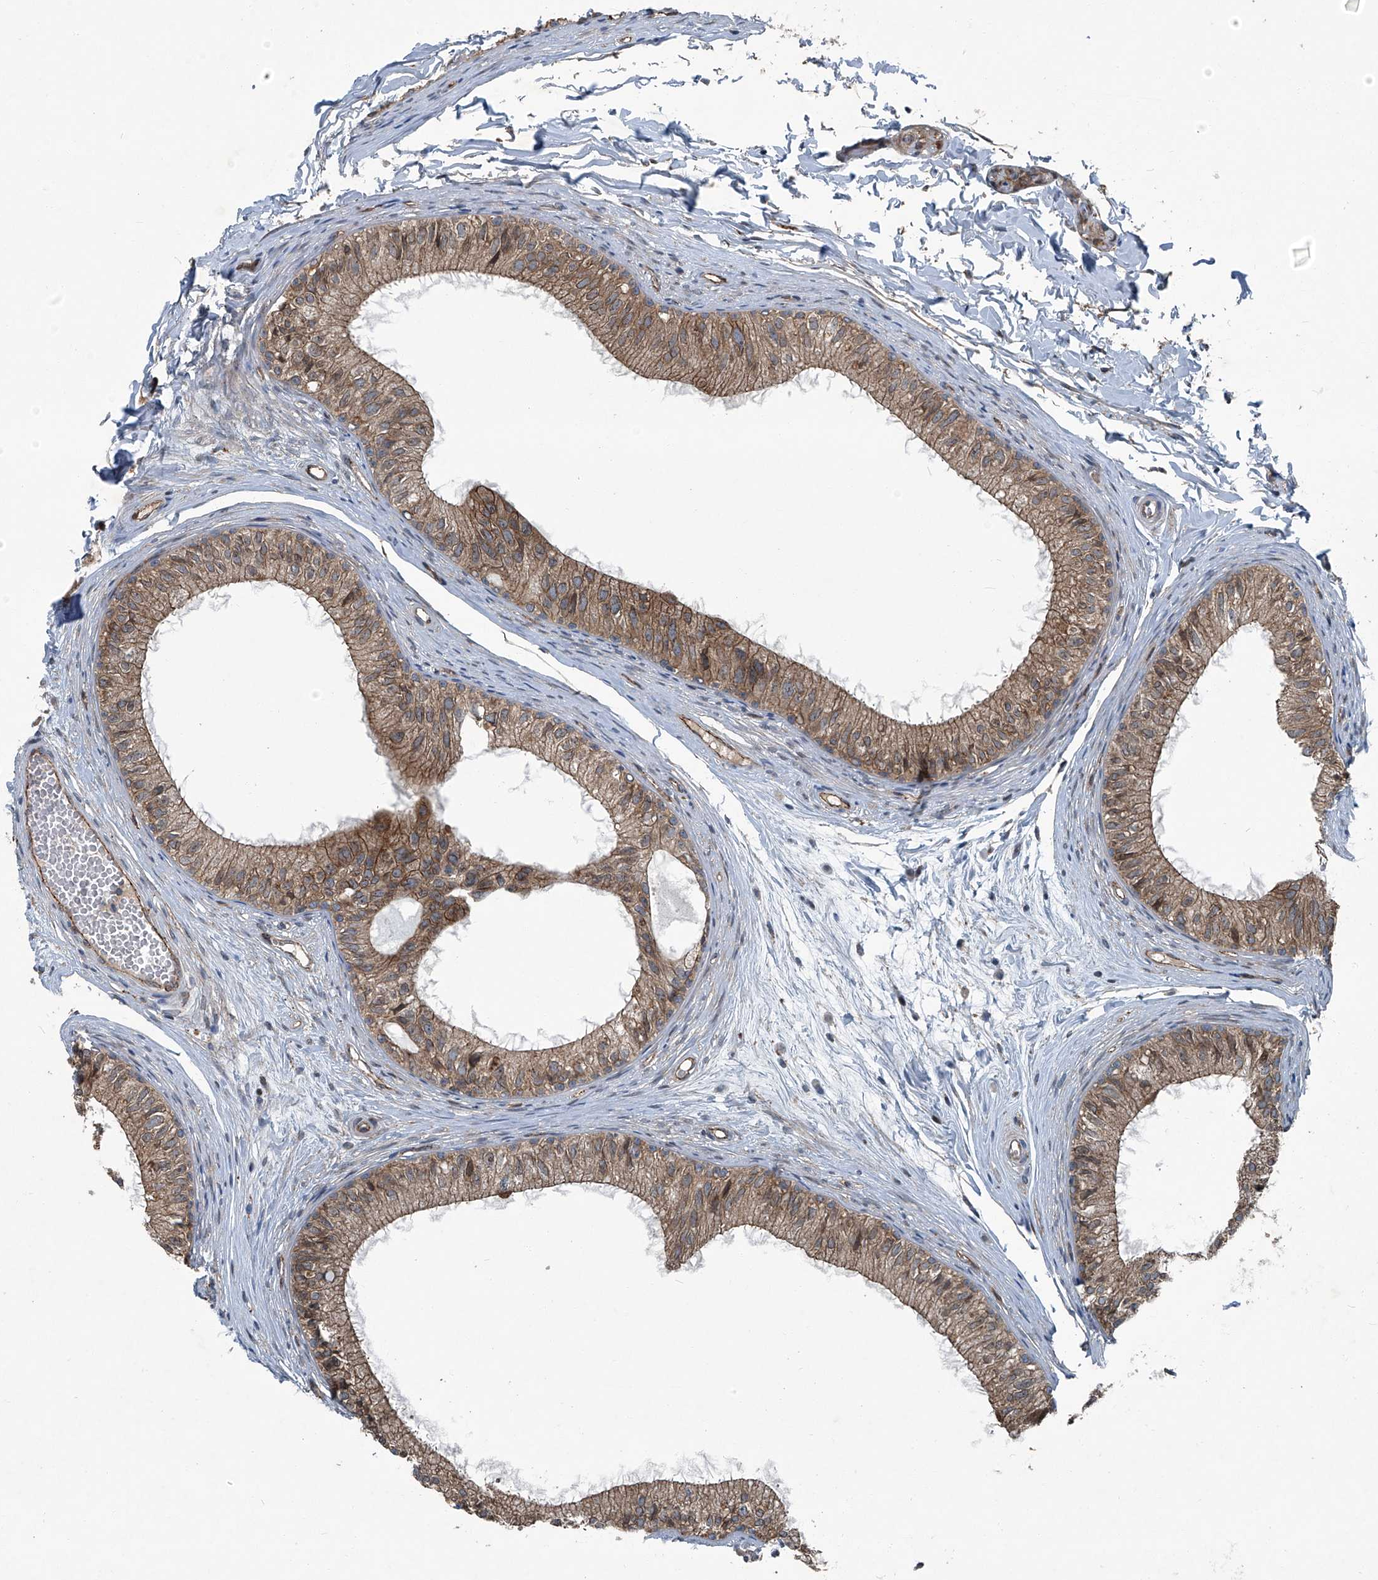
{"staining": {"intensity": "moderate", "quantity": ">75%", "location": "cytoplasmic/membranous,nuclear"}, "tissue": "epididymis", "cell_type": "Glandular cells", "image_type": "normal", "snomed": [{"axis": "morphology", "description": "Normal tissue, NOS"}, {"axis": "morphology", "description": "Seminoma in situ"}, {"axis": "topography", "description": "Testis"}, {"axis": "topography", "description": "Epididymis"}], "caption": "About >75% of glandular cells in unremarkable epididymis display moderate cytoplasmic/membranous,nuclear protein expression as visualized by brown immunohistochemical staining.", "gene": "SENP2", "patient": {"sex": "male", "age": 28}}